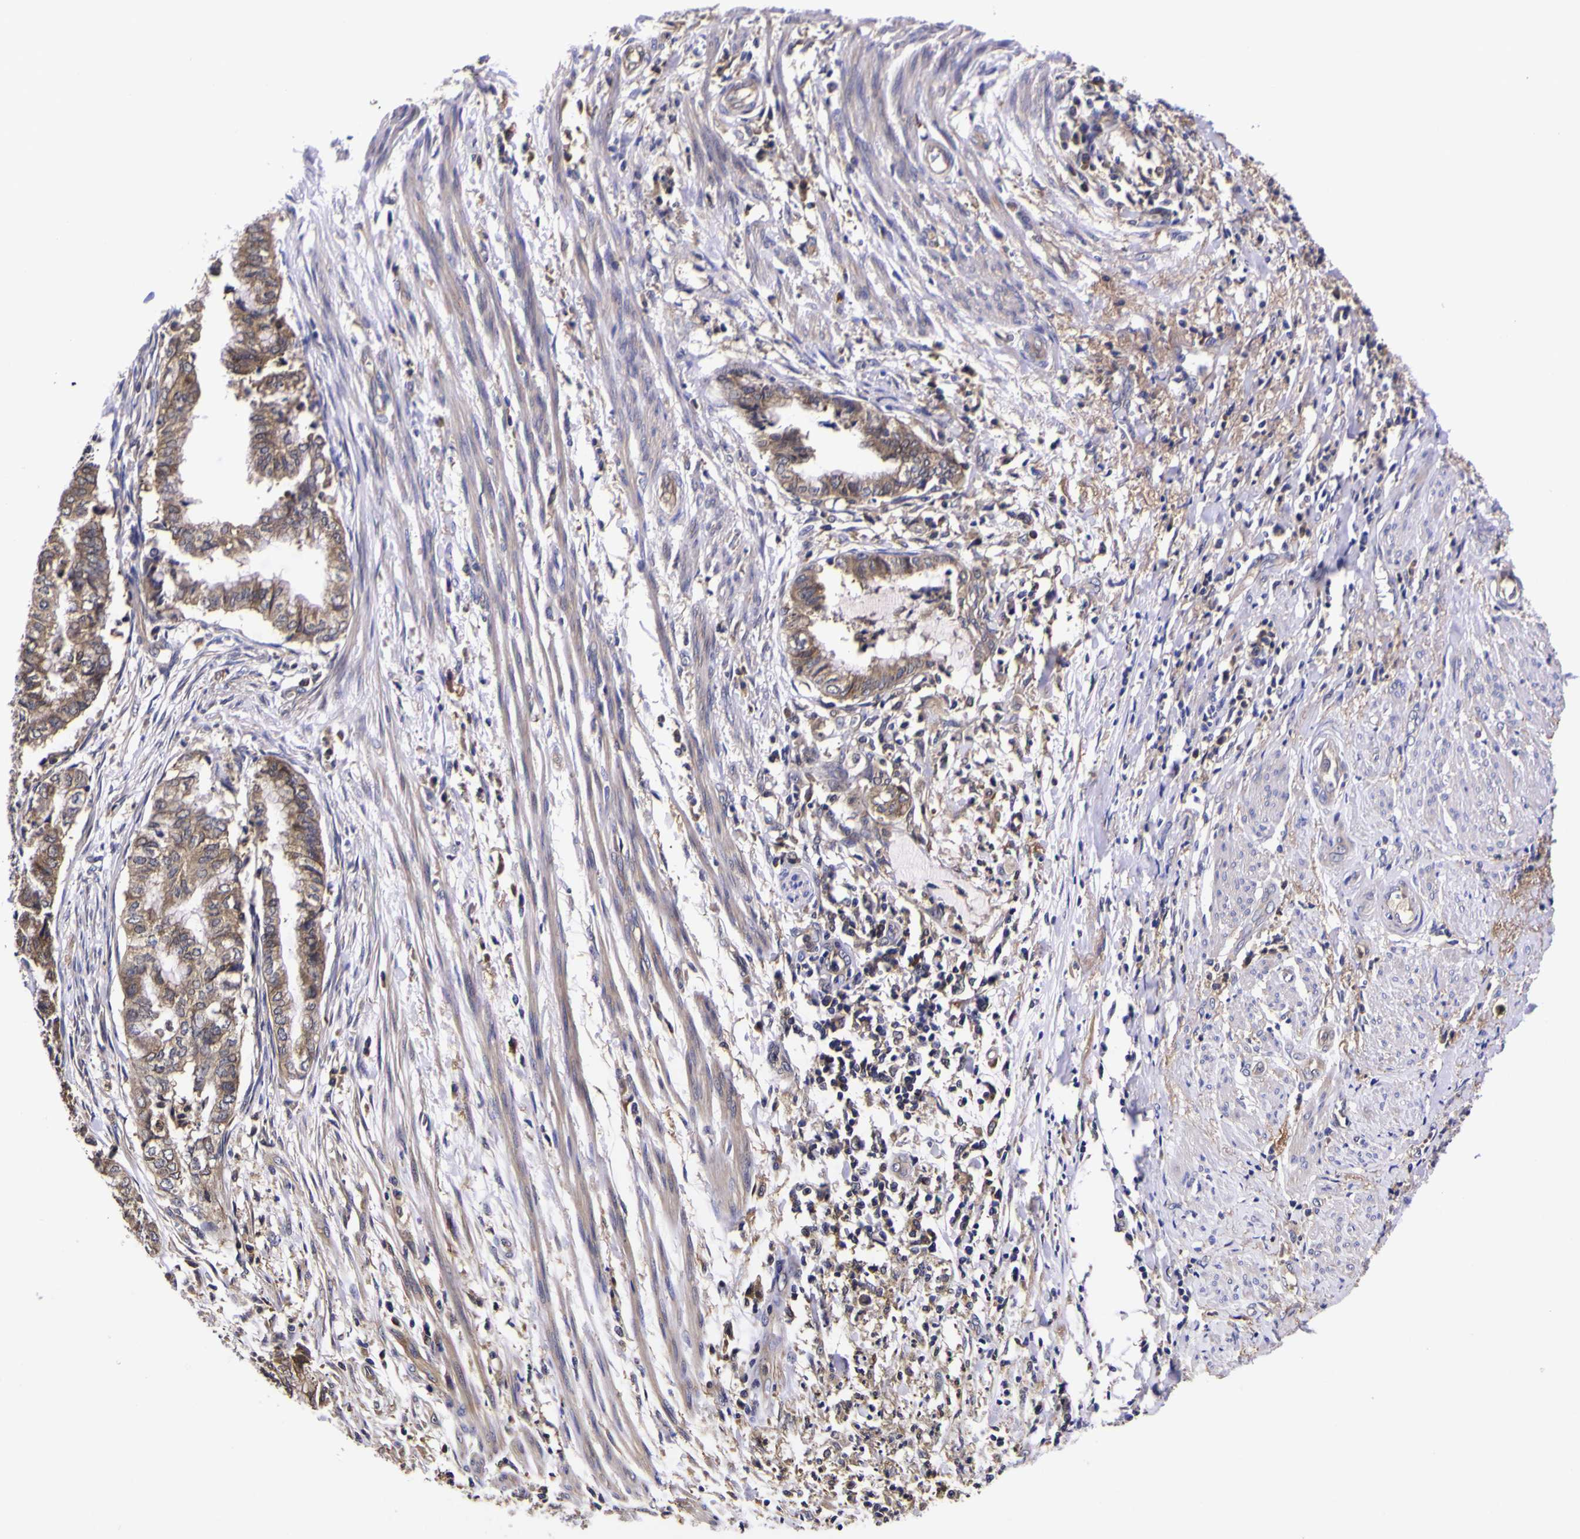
{"staining": {"intensity": "weak", "quantity": ">75%", "location": "cytoplasmic/membranous"}, "tissue": "endometrial cancer", "cell_type": "Tumor cells", "image_type": "cancer", "snomed": [{"axis": "morphology", "description": "Necrosis, NOS"}, {"axis": "morphology", "description": "Adenocarcinoma, NOS"}, {"axis": "topography", "description": "Endometrium"}], "caption": "Human endometrial adenocarcinoma stained with a protein marker demonstrates weak staining in tumor cells.", "gene": "MAPK14", "patient": {"sex": "female", "age": 79}}